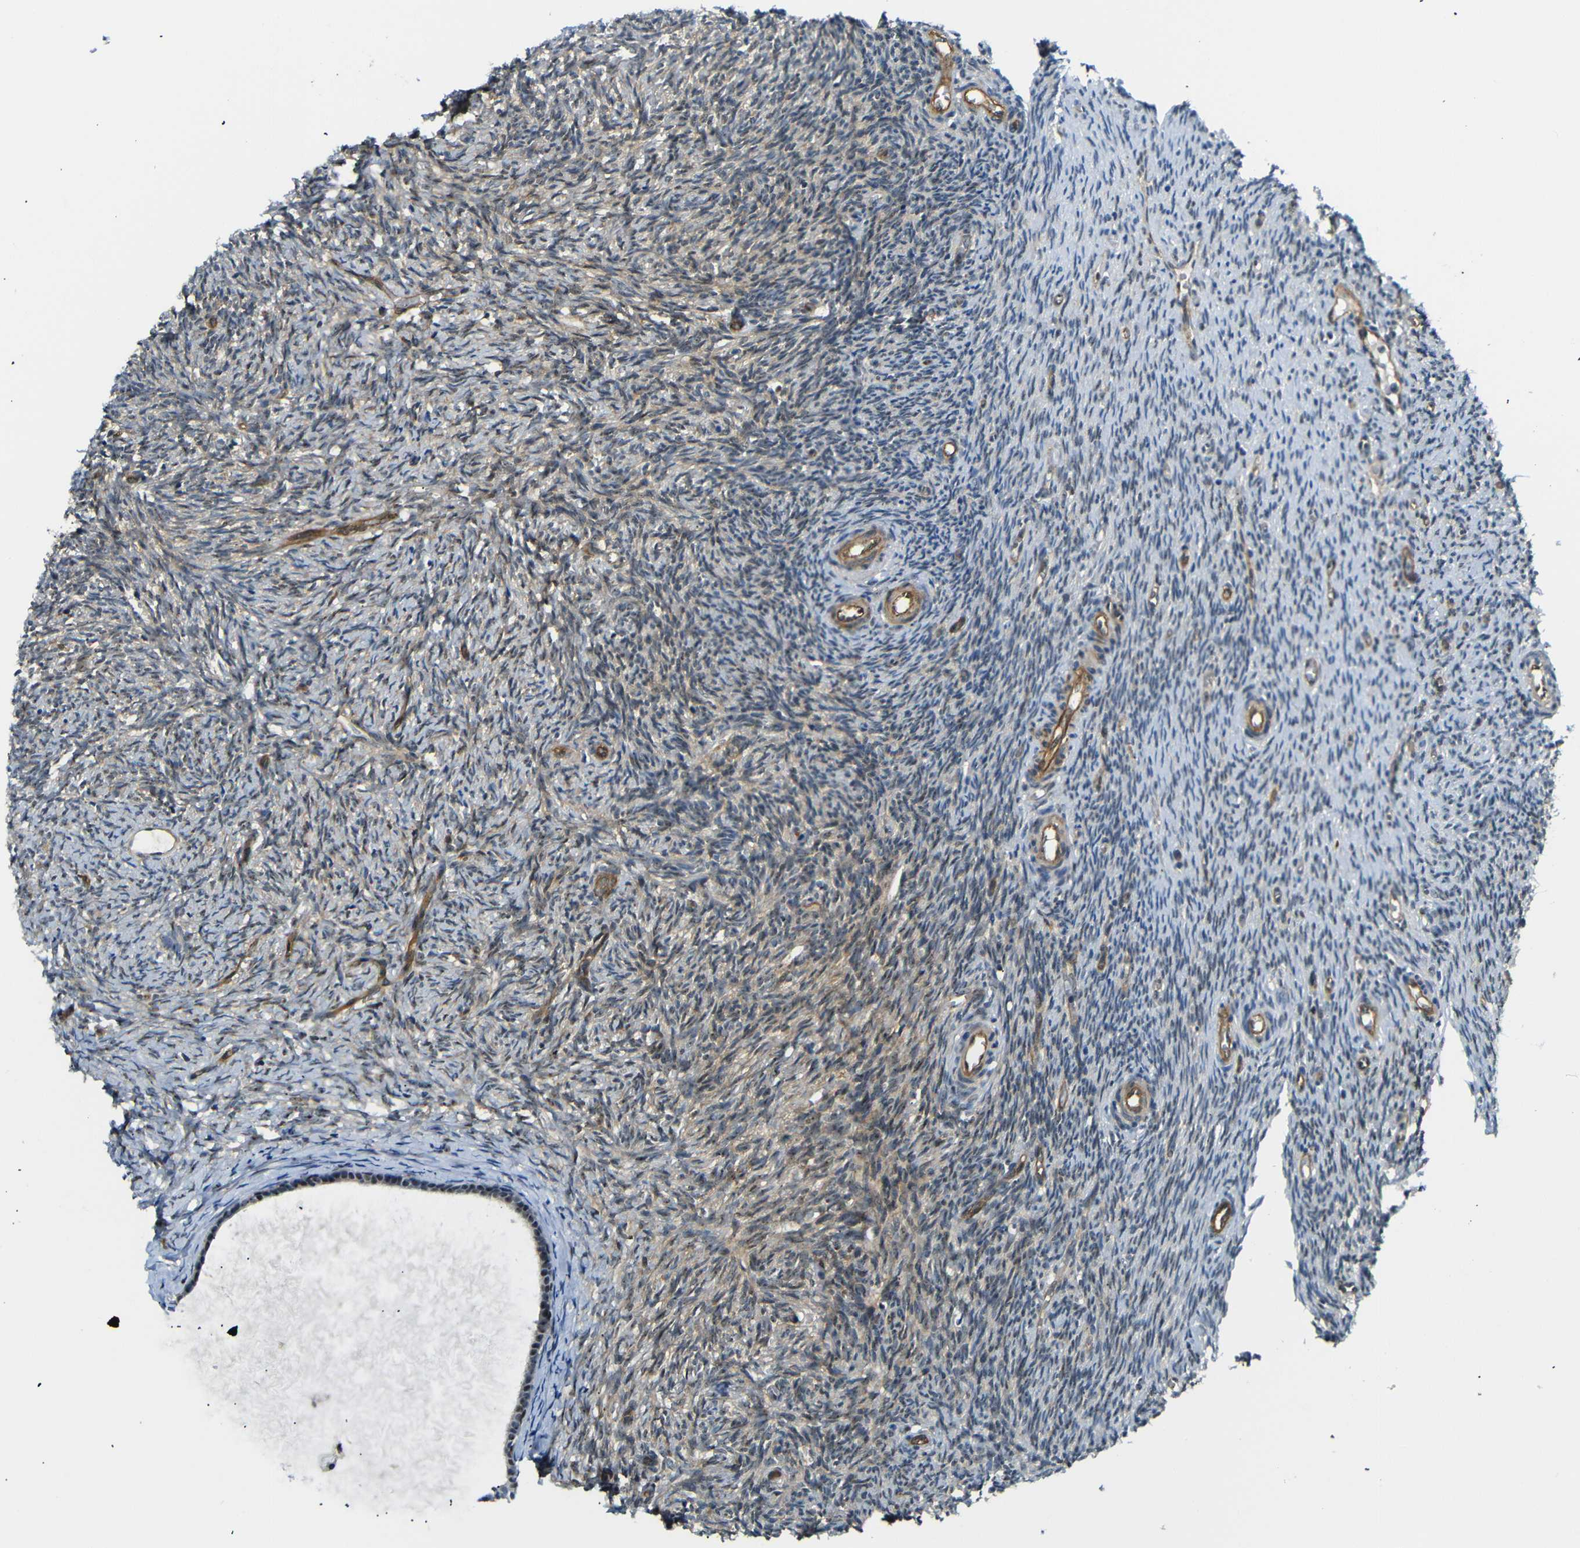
{"staining": {"intensity": "weak", "quantity": "<25%", "location": "nuclear"}, "tissue": "ovary", "cell_type": "Follicle cells", "image_type": "normal", "snomed": [{"axis": "morphology", "description": "Normal tissue, NOS"}, {"axis": "topography", "description": "Ovary"}], "caption": "An image of human ovary is negative for staining in follicle cells. (Stains: DAB (3,3'-diaminobenzidine) immunohistochemistry (IHC) with hematoxylin counter stain, Microscopy: brightfield microscopy at high magnification).", "gene": "PARN", "patient": {"sex": "female", "age": 41}}